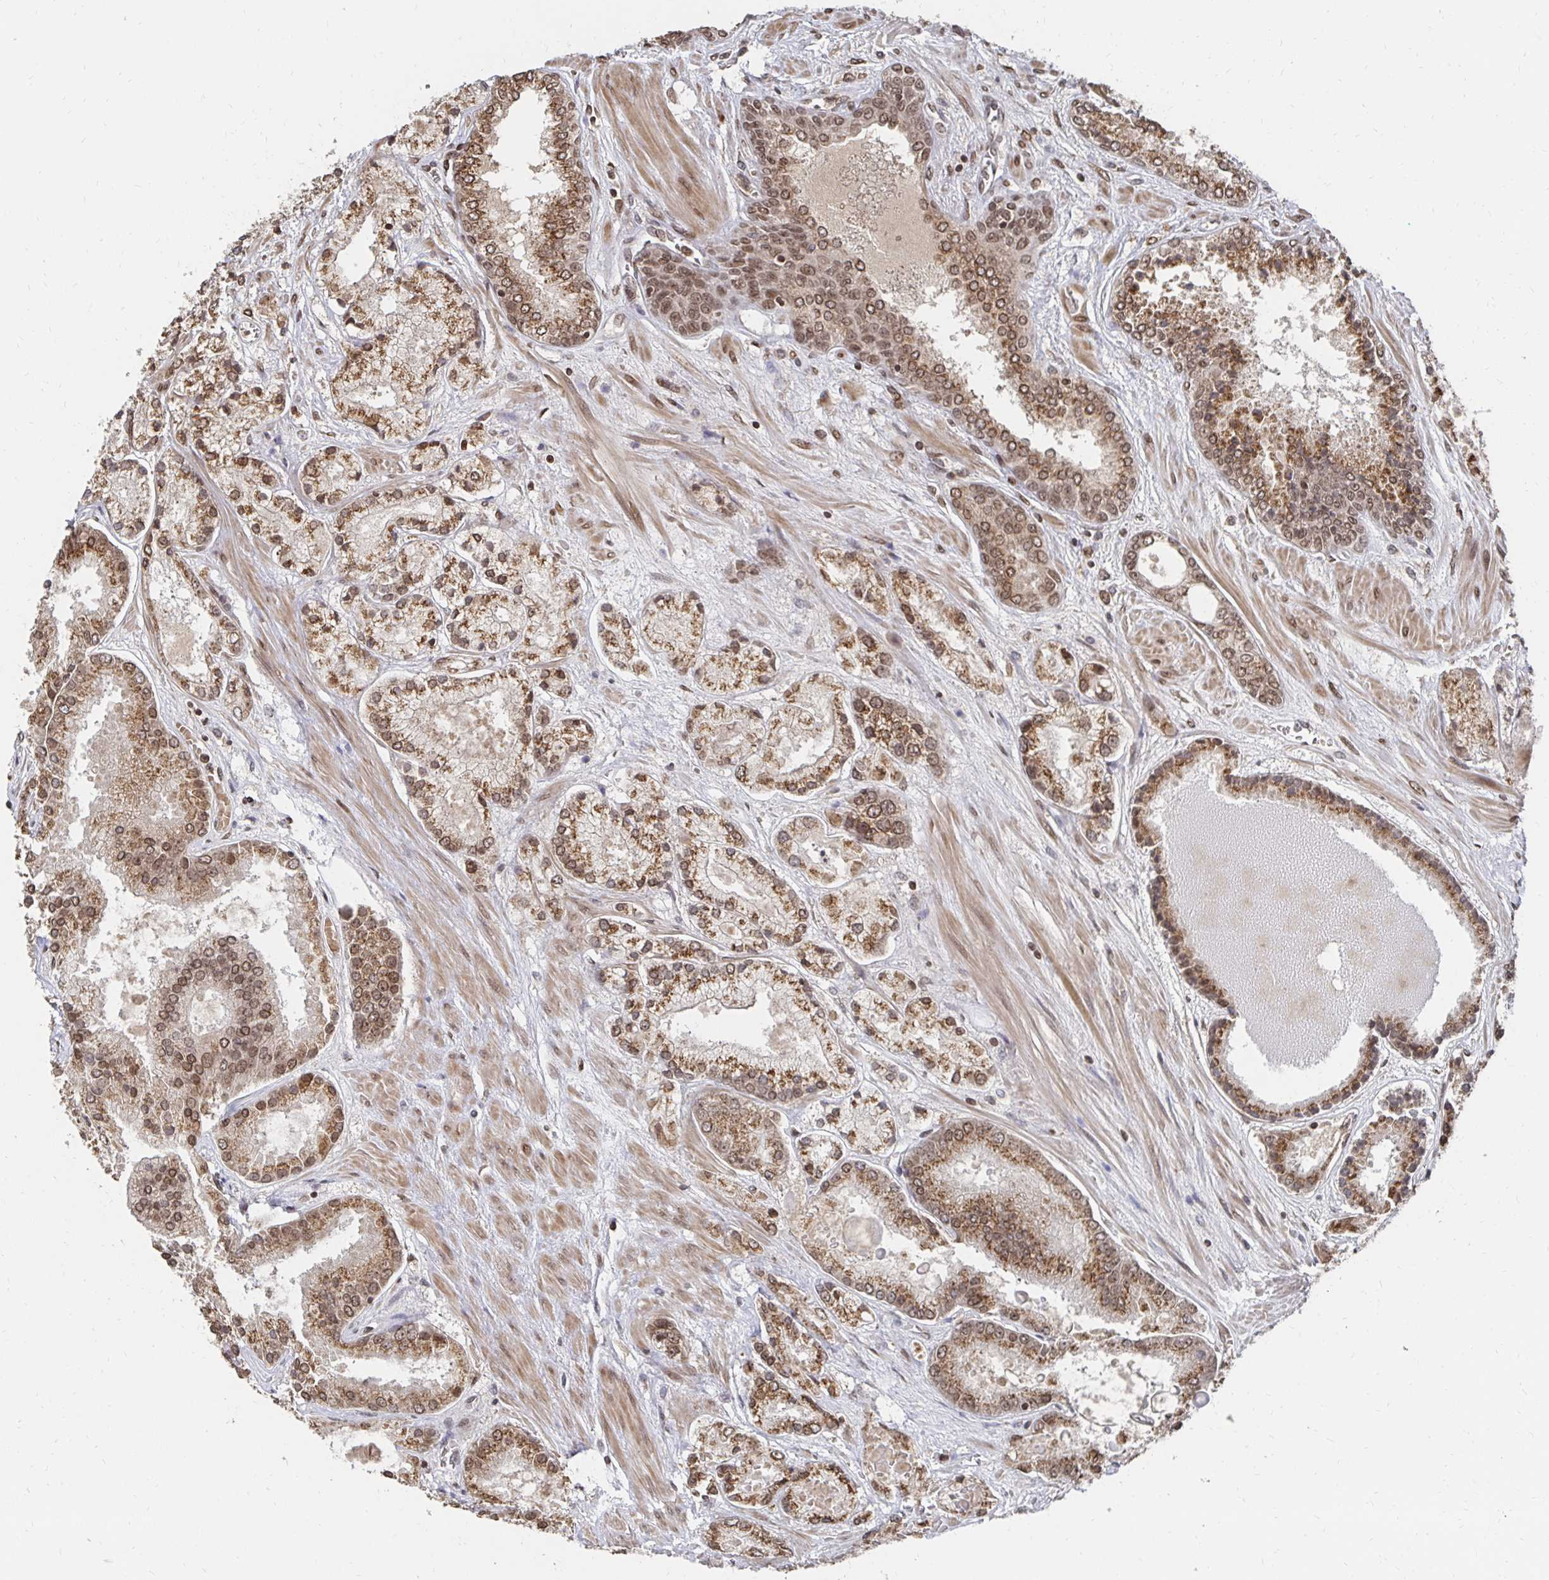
{"staining": {"intensity": "moderate", "quantity": ">75%", "location": "nuclear"}, "tissue": "prostate cancer", "cell_type": "Tumor cells", "image_type": "cancer", "snomed": [{"axis": "morphology", "description": "Adenocarcinoma, High grade"}, {"axis": "topography", "description": "Prostate"}], "caption": "An image of high-grade adenocarcinoma (prostate) stained for a protein demonstrates moderate nuclear brown staining in tumor cells.", "gene": "GTF3C6", "patient": {"sex": "male", "age": 67}}